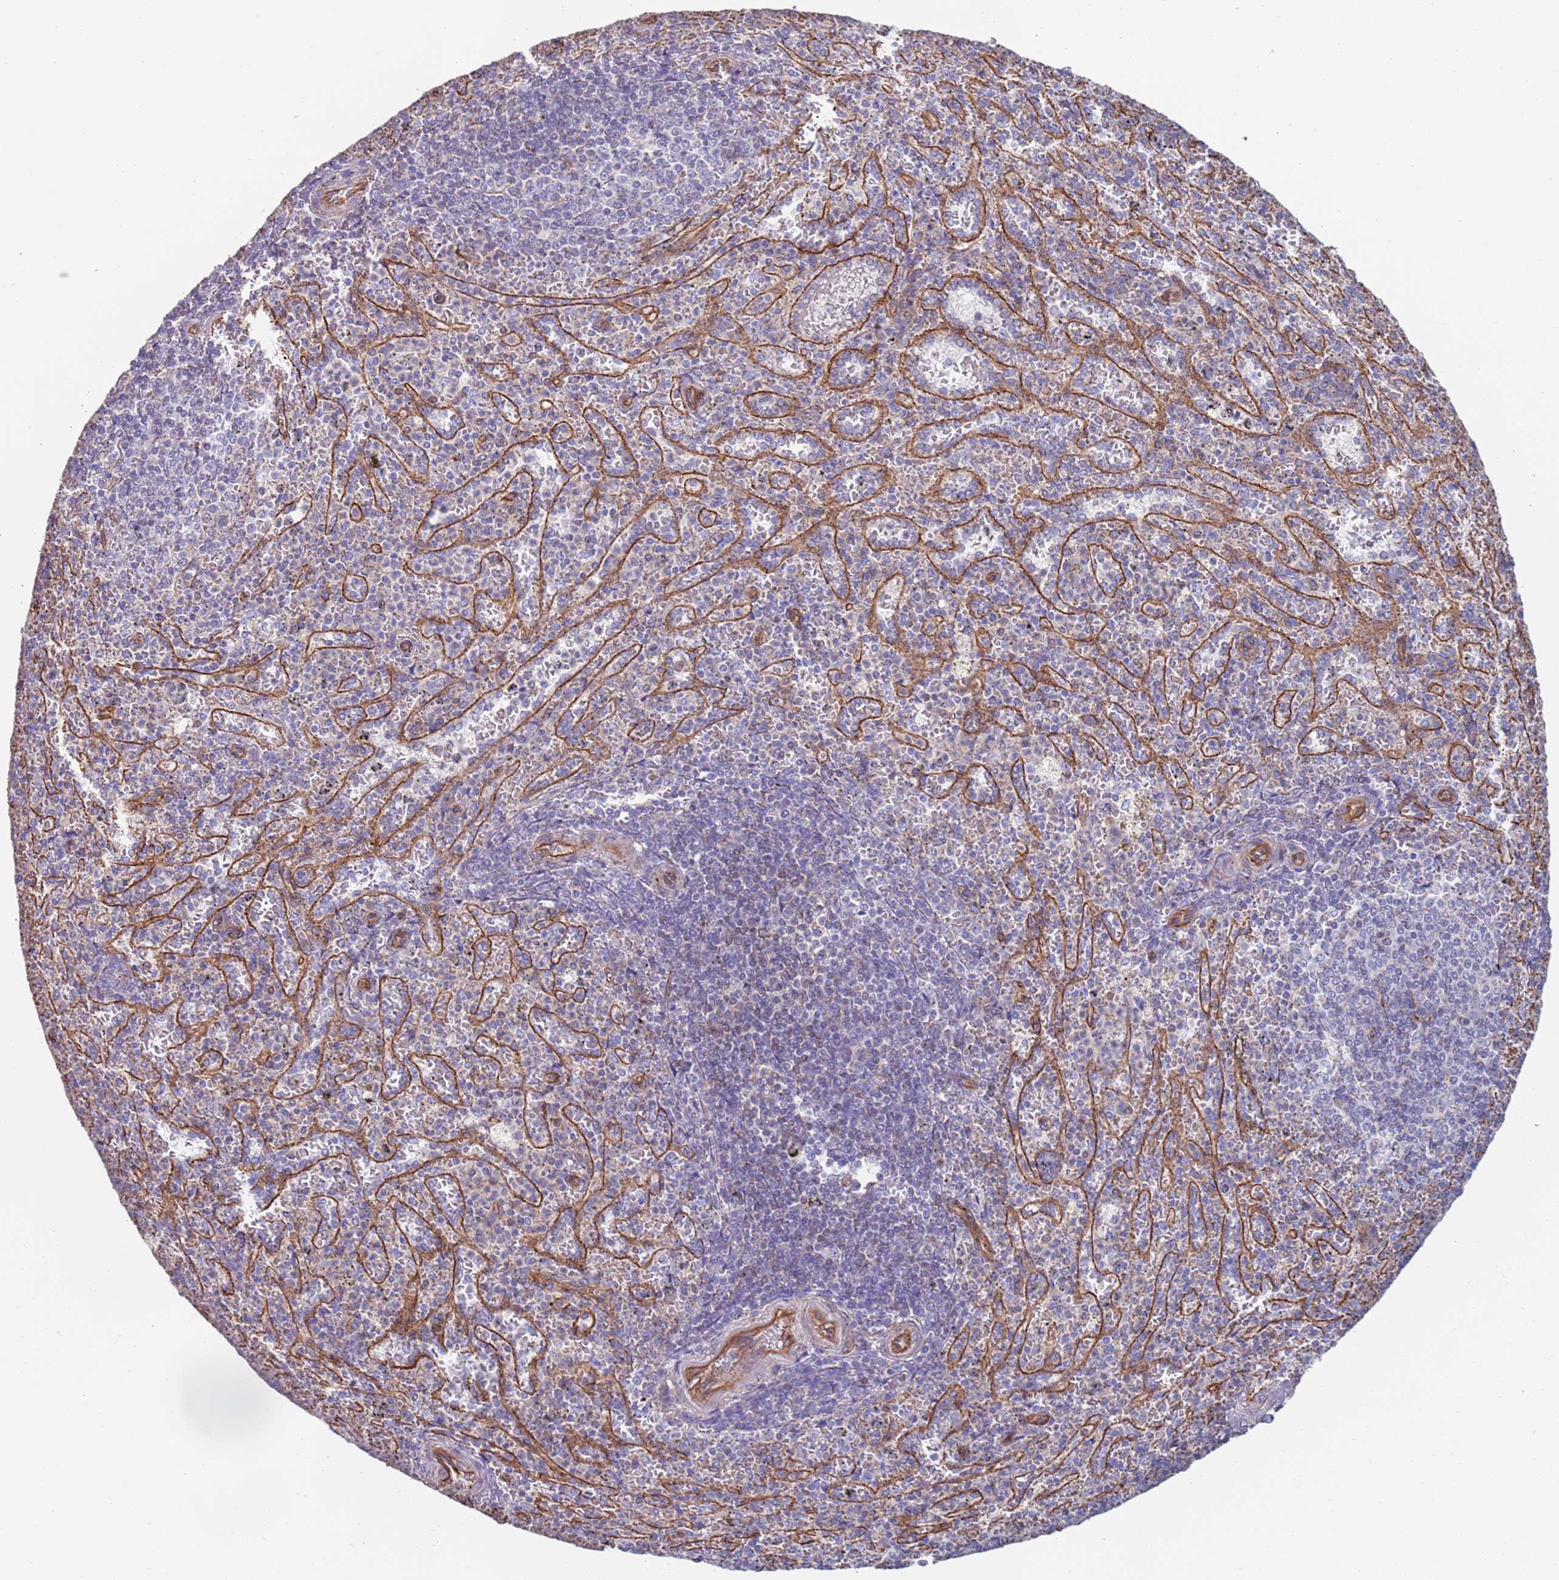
{"staining": {"intensity": "negative", "quantity": "none", "location": "none"}, "tissue": "spleen", "cell_type": "Cells in red pulp", "image_type": "normal", "snomed": [{"axis": "morphology", "description": "Normal tissue, NOS"}, {"axis": "topography", "description": "Spleen"}], "caption": "DAB (3,3'-diaminobenzidine) immunohistochemical staining of unremarkable human spleen exhibits no significant staining in cells in red pulp.", "gene": "JAKMIP2", "patient": {"sex": "female", "age": 21}}